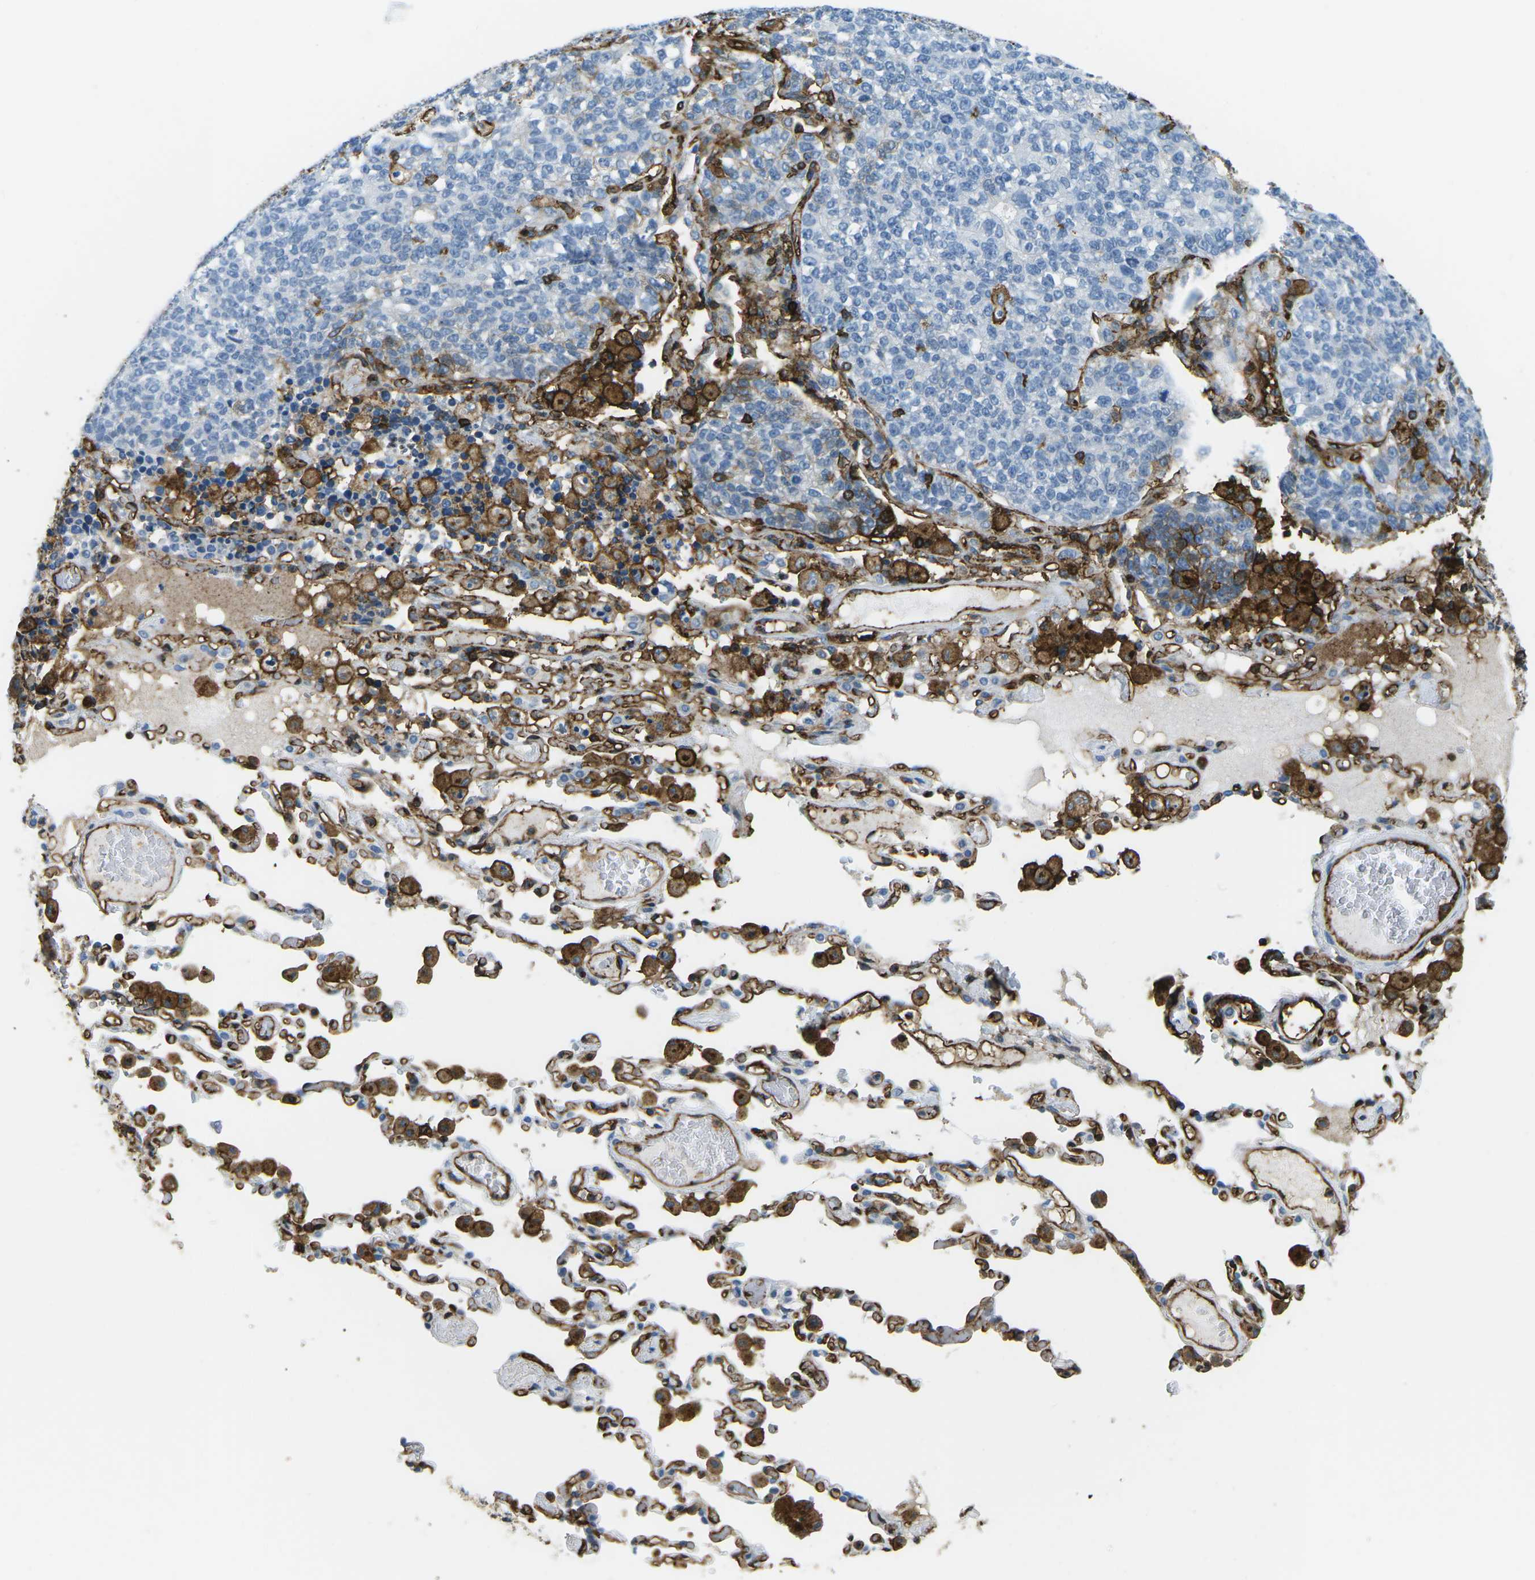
{"staining": {"intensity": "negative", "quantity": "none", "location": "none"}, "tissue": "lung cancer", "cell_type": "Tumor cells", "image_type": "cancer", "snomed": [{"axis": "morphology", "description": "Adenocarcinoma, NOS"}, {"axis": "topography", "description": "Lung"}], "caption": "Tumor cells are negative for brown protein staining in adenocarcinoma (lung).", "gene": "HLA-B", "patient": {"sex": "male", "age": 49}}